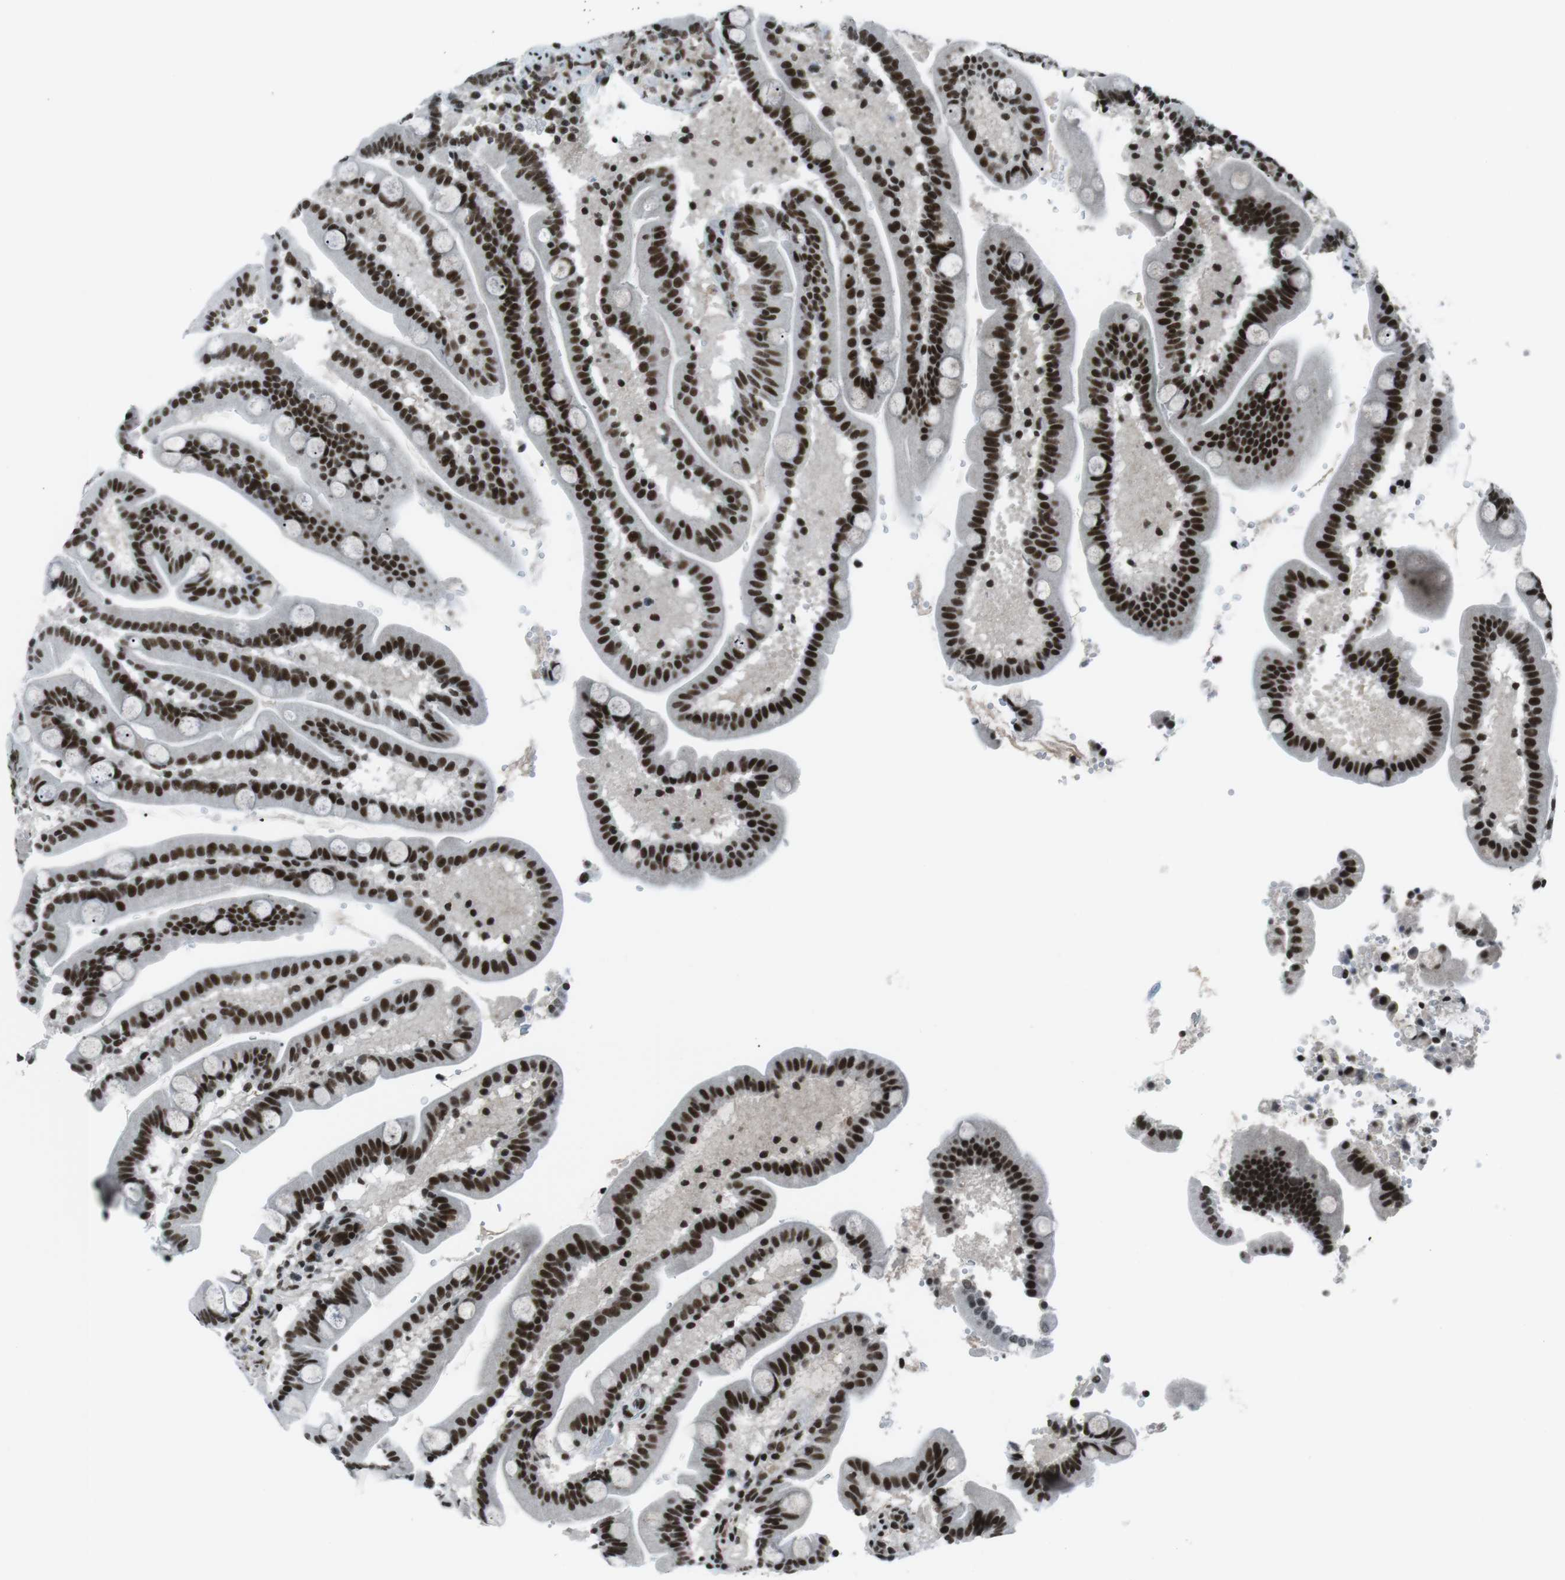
{"staining": {"intensity": "strong", "quantity": ">75%", "location": "nuclear"}, "tissue": "duodenum", "cell_type": "Glandular cells", "image_type": "normal", "snomed": [{"axis": "morphology", "description": "Normal tissue, NOS"}, {"axis": "topography", "description": "Duodenum"}], "caption": "The histopathology image demonstrates staining of benign duodenum, revealing strong nuclear protein positivity (brown color) within glandular cells. The staining is performed using DAB brown chromogen to label protein expression. The nuclei are counter-stained blue using hematoxylin.", "gene": "TAF1", "patient": {"sex": "male", "age": 54}}